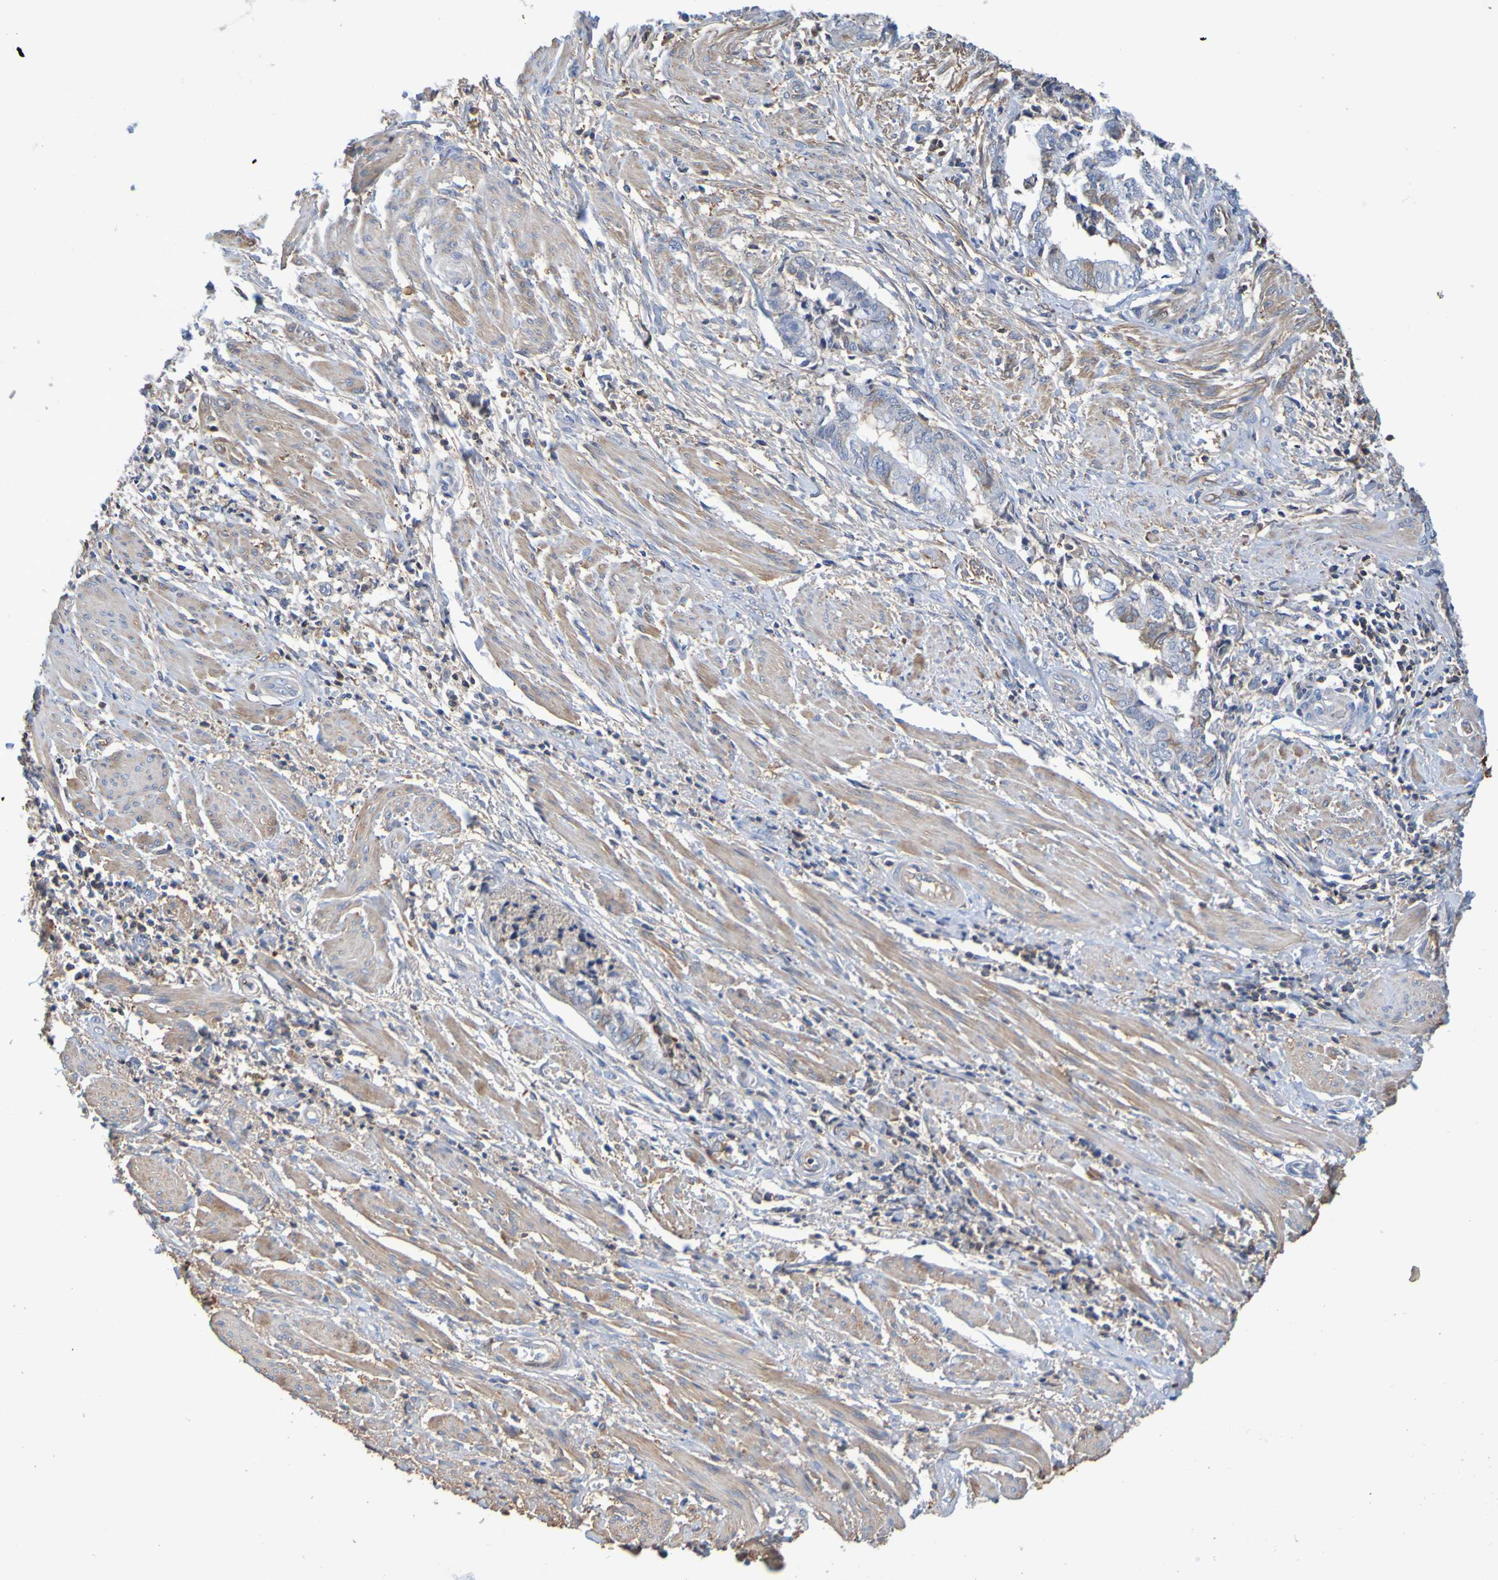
{"staining": {"intensity": "moderate", "quantity": "<25%", "location": "cytoplasmic/membranous"}, "tissue": "endometrial cancer", "cell_type": "Tumor cells", "image_type": "cancer", "snomed": [{"axis": "morphology", "description": "Necrosis, NOS"}, {"axis": "morphology", "description": "Adenocarcinoma, NOS"}, {"axis": "topography", "description": "Endometrium"}], "caption": "Moderate cytoplasmic/membranous staining is seen in approximately <25% of tumor cells in endometrial adenocarcinoma. The protein is stained brown, and the nuclei are stained in blue (DAB (3,3'-diaminobenzidine) IHC with brightfield microscopy, high magnification).", "gene": "GAB3", "patient": {"sex": "female", "age": 79}}